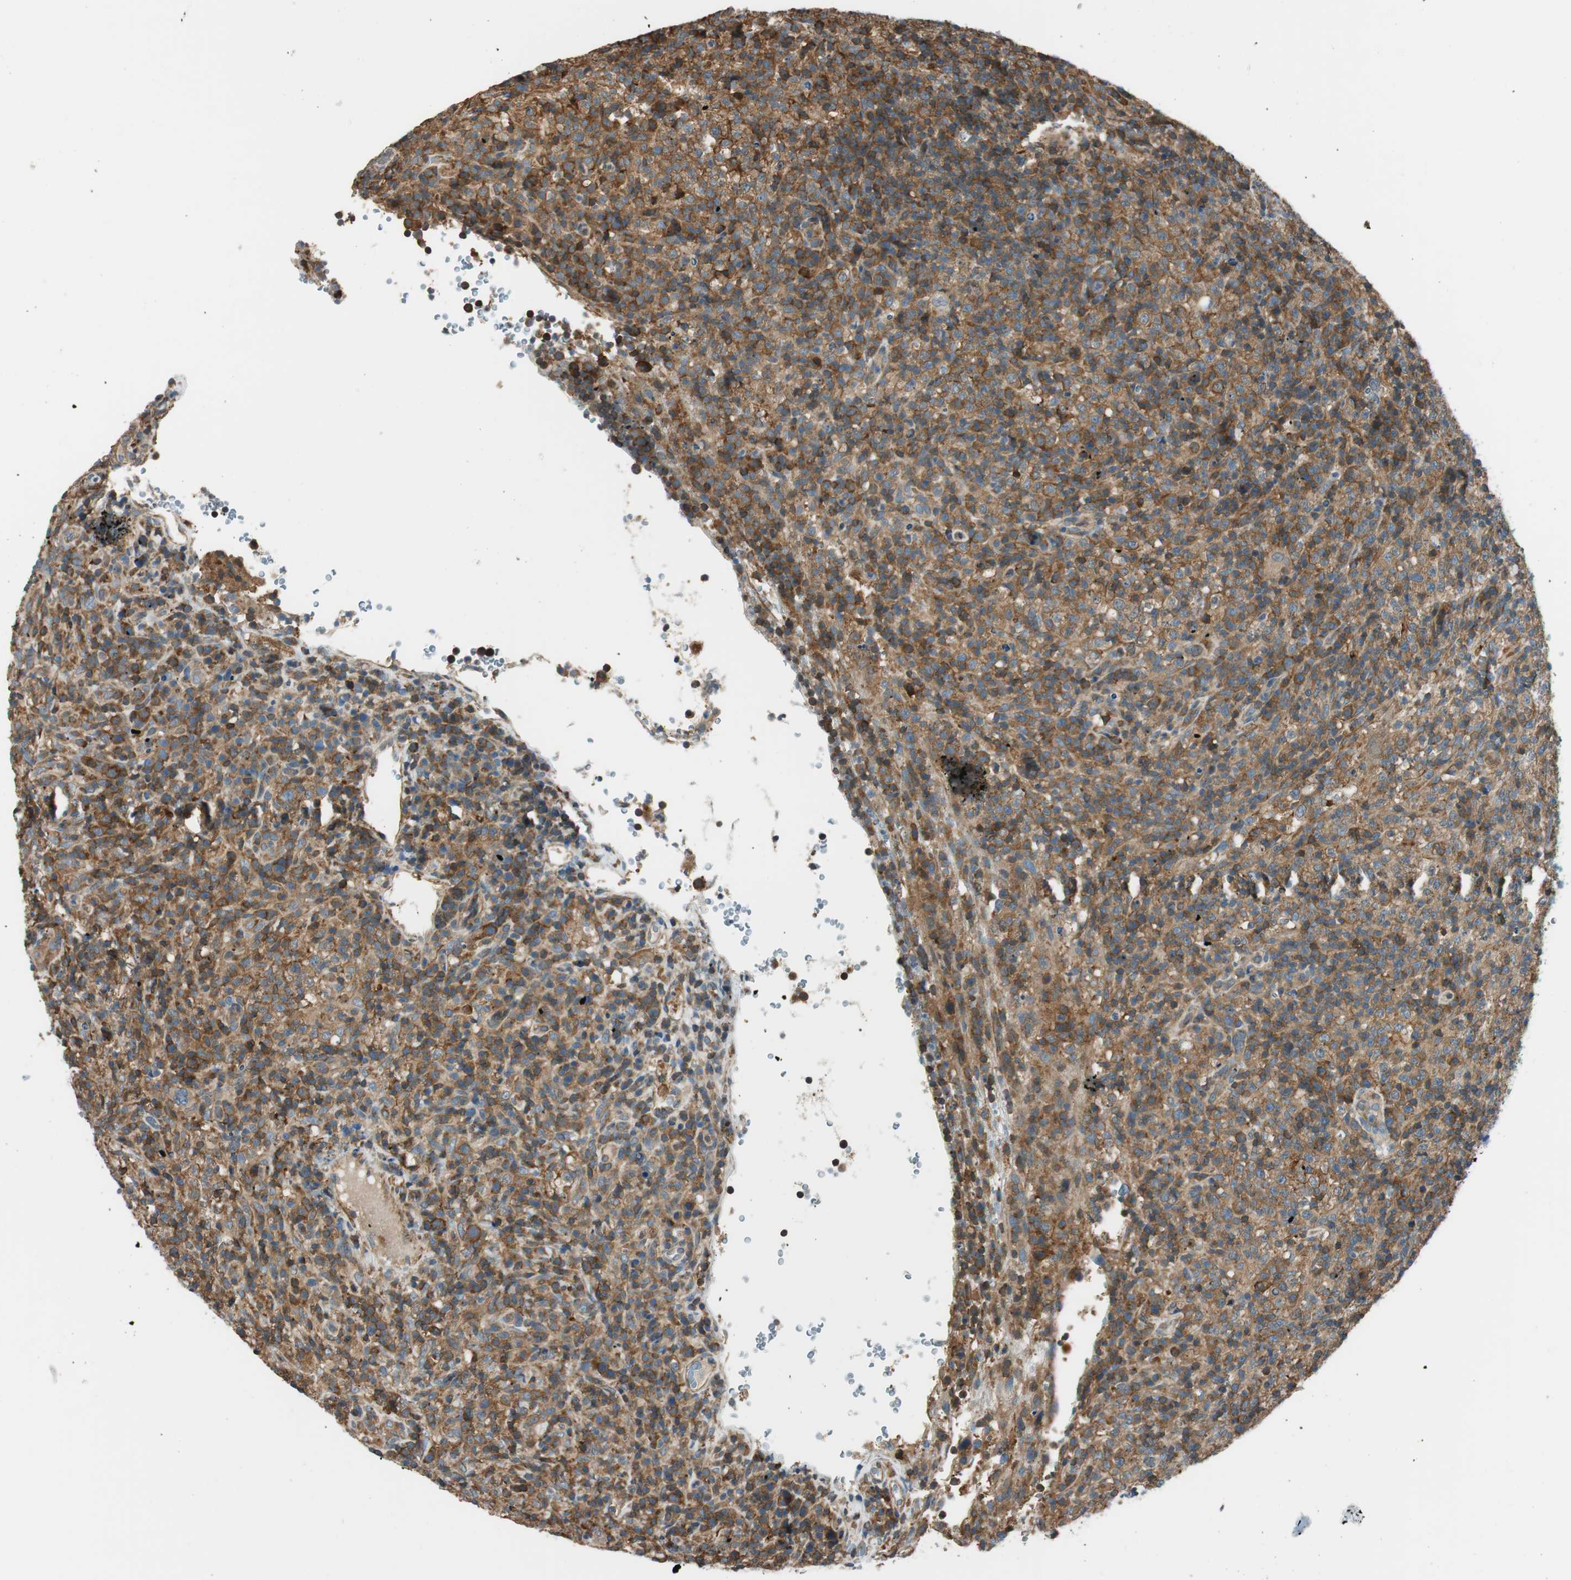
{"staining": {"intensity": "strong", "quantity": ">75%", "location": "cytoplasmic/membranous"}, "tissue": "lymphoma", "cell_type": "Tumor cells", "image_type": "cancer", "snomed": [{"axis": "morphology", "description": "Malignant lymphoma, non-Hodgkin's type, High grade"}, {"axis": "topography", "description": "Lymph node"}], "caption": "Immunohistochemical staining of human malignant lymphoma, non-Hodgkin's type (high-grade) demonstrates strong cytoplasmic/membranous protein staining in approximately >75% of tumor cells. The staining is performed using DAB (3,3'-diaminobenzidine) brown chromogen to label protein expression. The nuclei are counter-stained blue using hematoxylin.", "gene": "PI4K2B", "patient": {"sex": "female", "age": 76}}